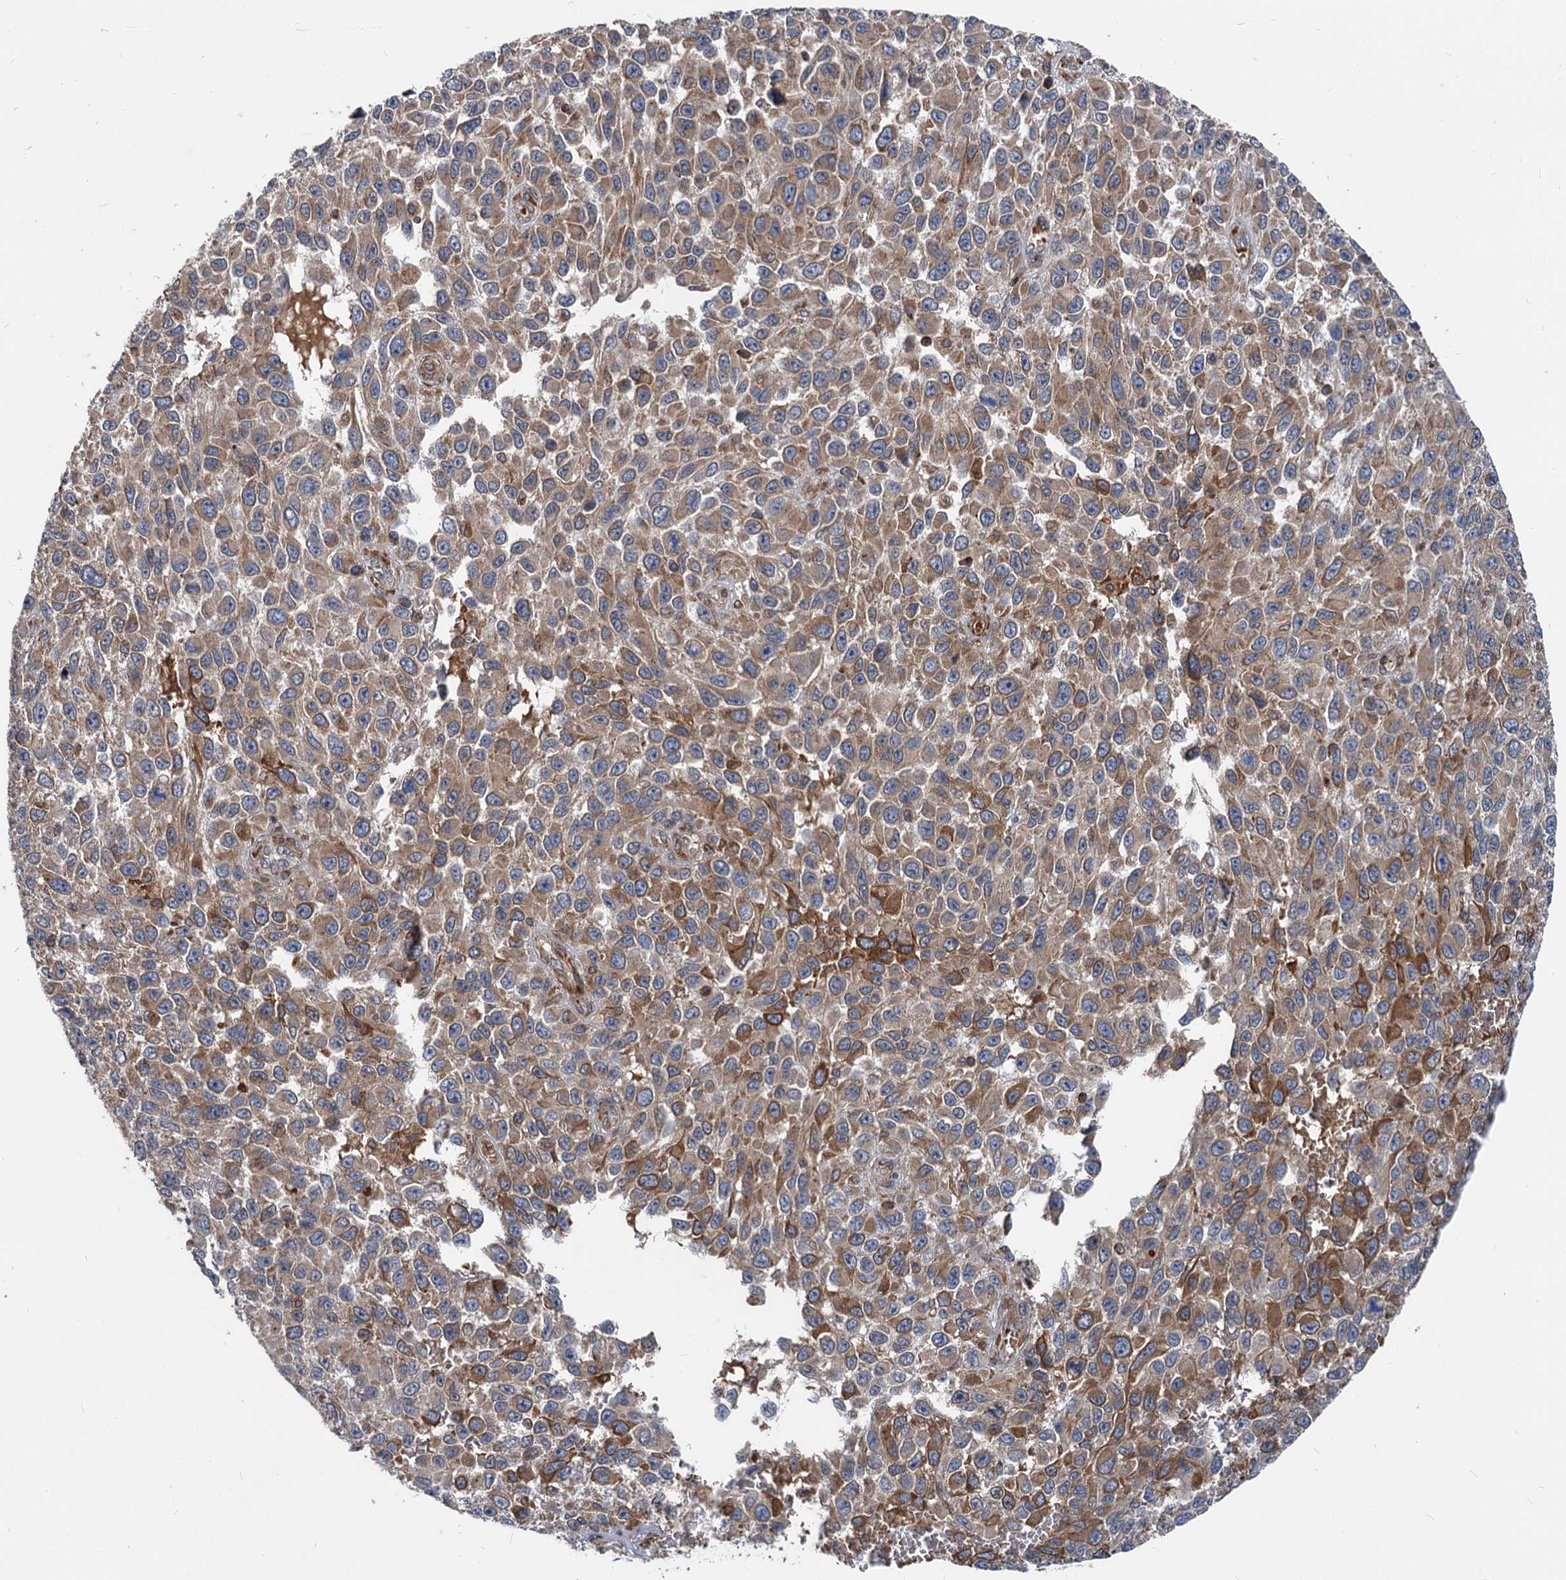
{"staining": {"intensity": "moderate", "quantity": ">75%", "location": "cytoplasmic/membranous"}, "tissue": "melanoma", "cell_type": "Tumor cells", "image_type": "cancer", "snomed": [{"axis": "morphology", "description": "Normal tissue, NOS"}, {"axis": "morphology", "description": "Malignant melanoma, NOS"}, {"axis": "topography", "description": "Skin"}], "caption": "The immunohistochemical stain labels moderate cytoplasmic/membranous expression in tumor cells of melanoma tissue. (brown staining indicates protein expression, while blue staining denotes nuclei).", "gene": "STIM1", "patient": {"sex": "female", "age": 96}}